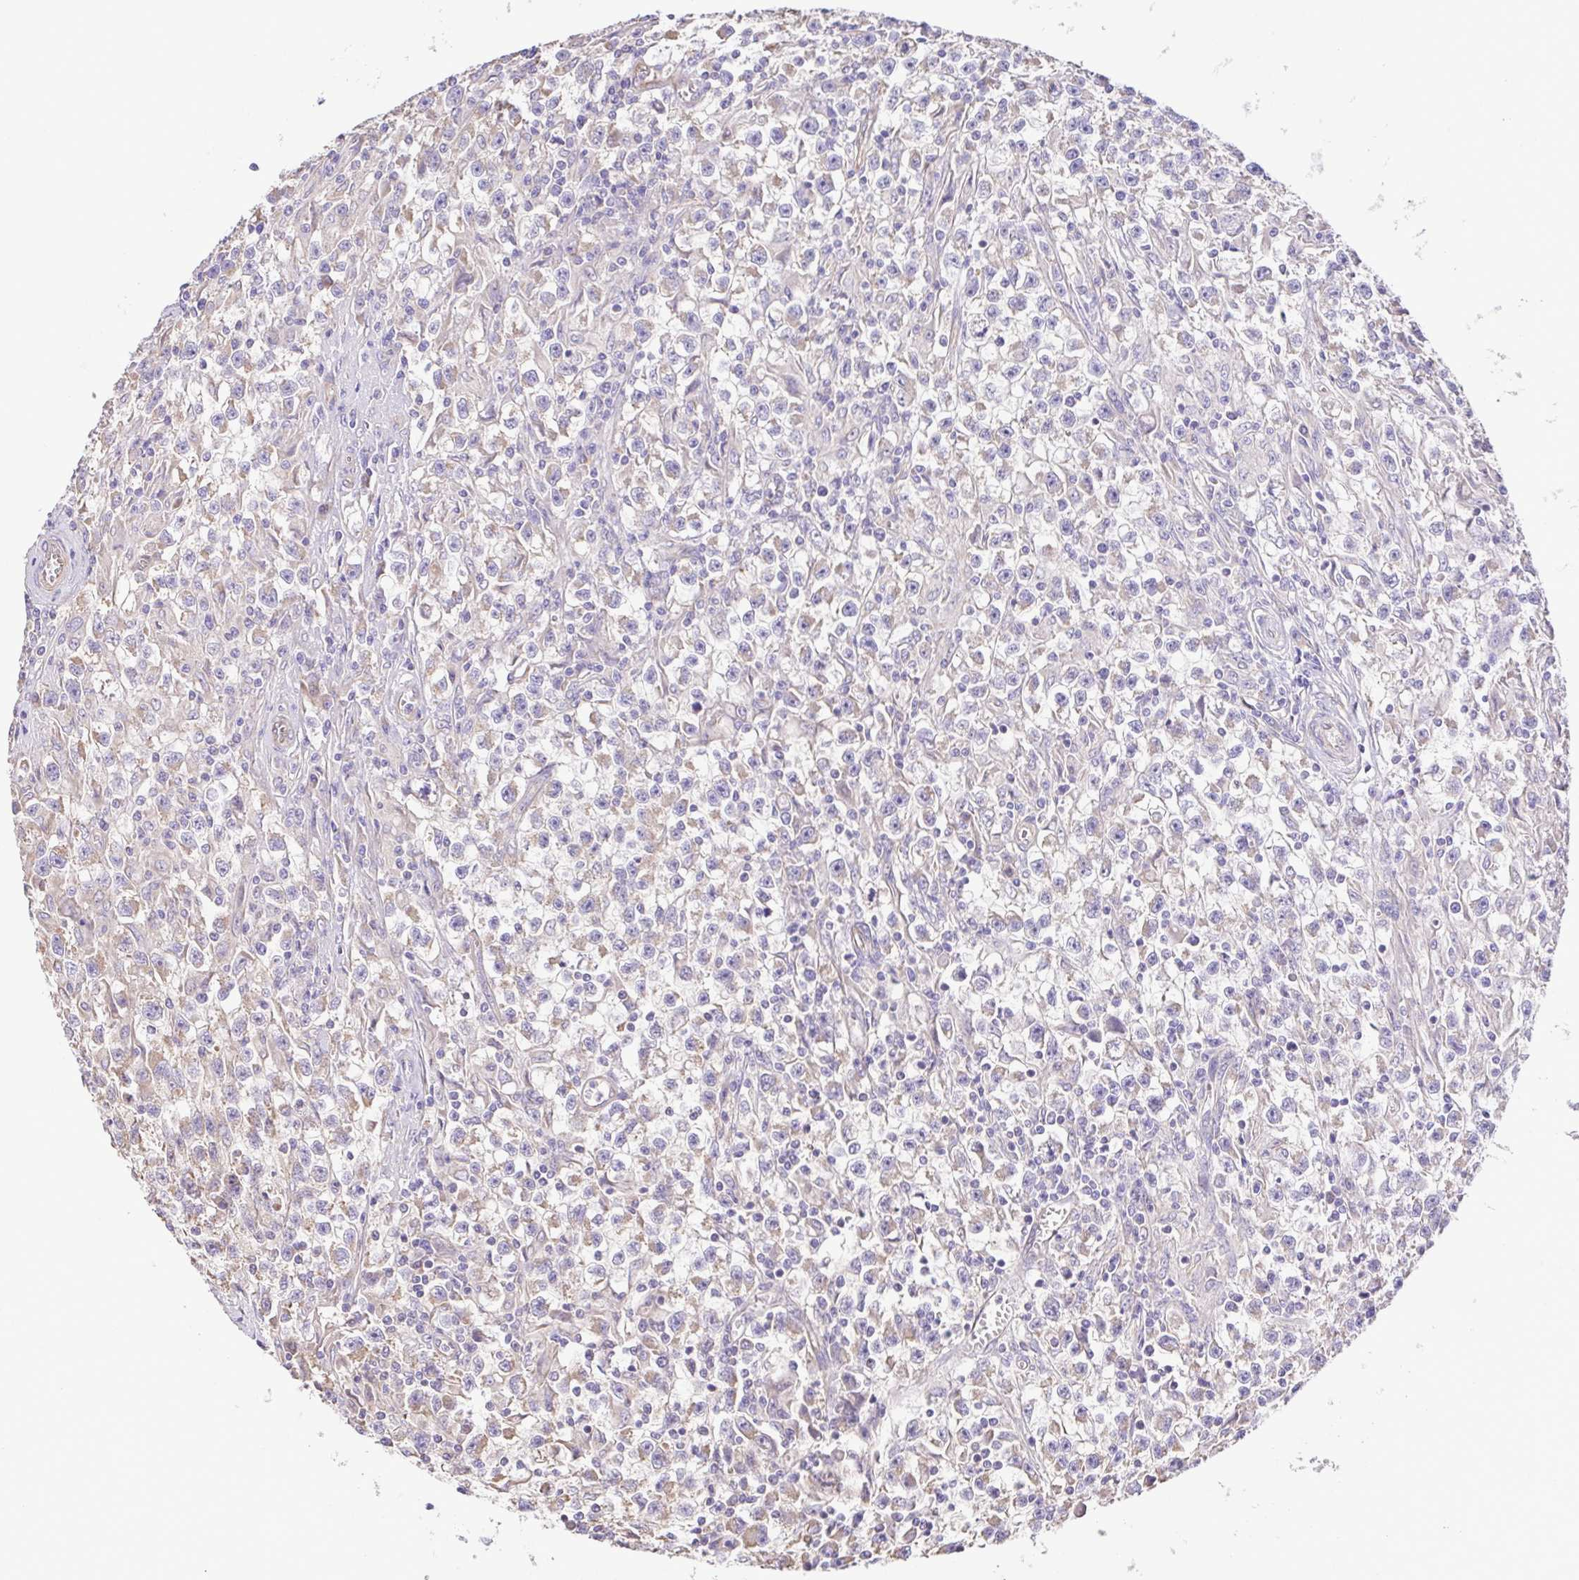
{"staining": {"intensity": "negative", "quantity": "none", "location": "none"}, "tissue": "testis cancer", "cell_type": "Tumor cells", "image_type": "cancer", "snomed": [{"axis": "morphology", "description": "Seminoma, NOS"}, {"axis": "topography", "description": "Testis"}], "caption": "Tumor cells are negative for protein expression in human testis cancer (seminoma). Brightfield microscopy of immunohistochemistry stained with DAB (3,3'-diaminobenzidine) (brown) and hematoxylin (blue), captured at high magnification.", "gene": "FLT1", "patient": {"sex": "male", "age": 31}}